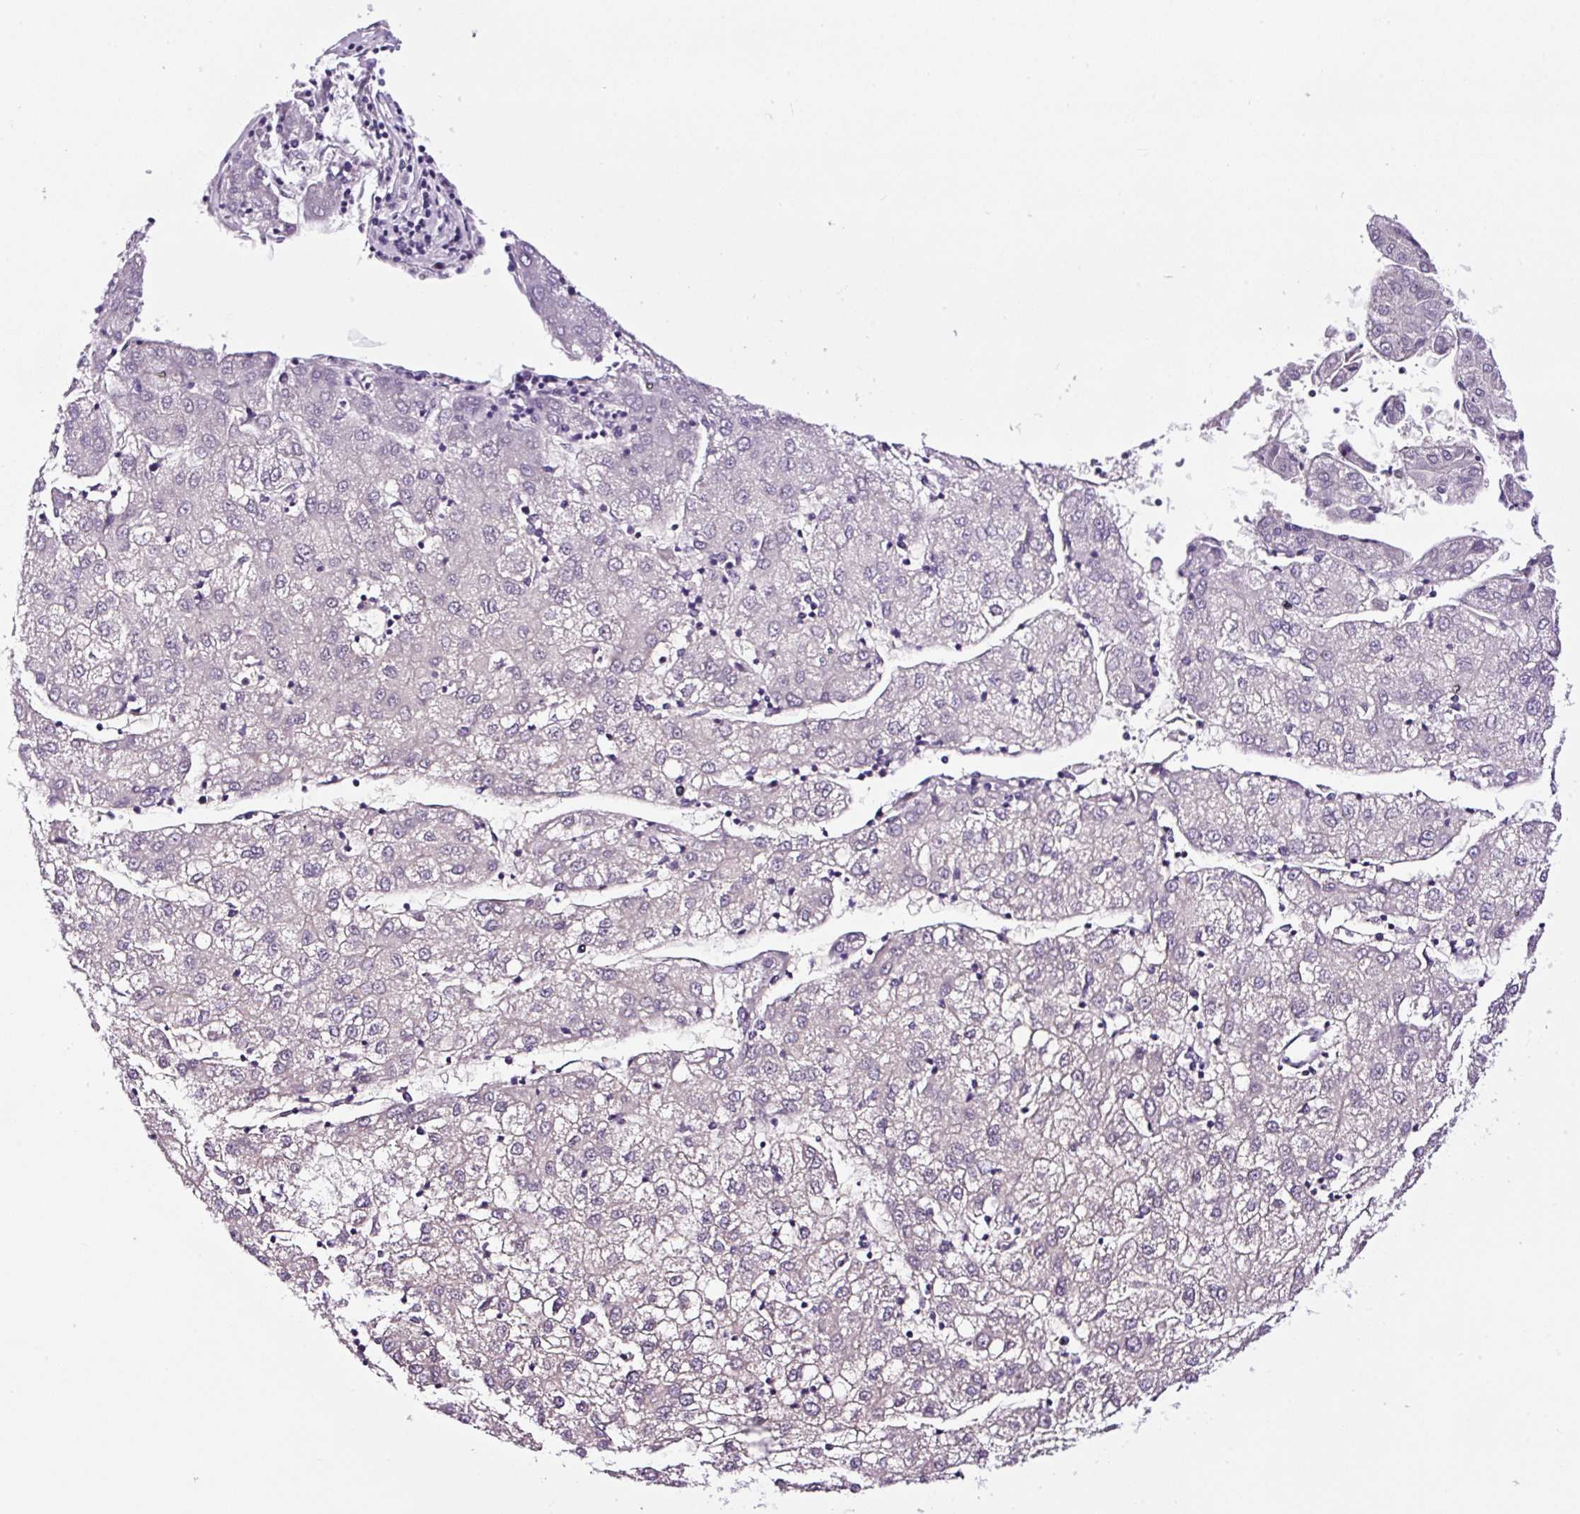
{"staining": {"intensity": "negative", "quantity": "none", "location": "none"}, "tissue": "liver cancer", "cell_type": "Tumor cells", "image_type": "cancer", "snomed": [{"axis": "morphology", "description": "Carcinoma, Hepatocellular, NOS"}, {"axis": "topography", "description": "Liver"}], "caption": "DAB immunohistochemical staining of human hepatocellular carcinoma (liver) displays no significant expression in tumor cells.", "gene": "TAFA3", "patient": {"sex": "male", "age": 72}}